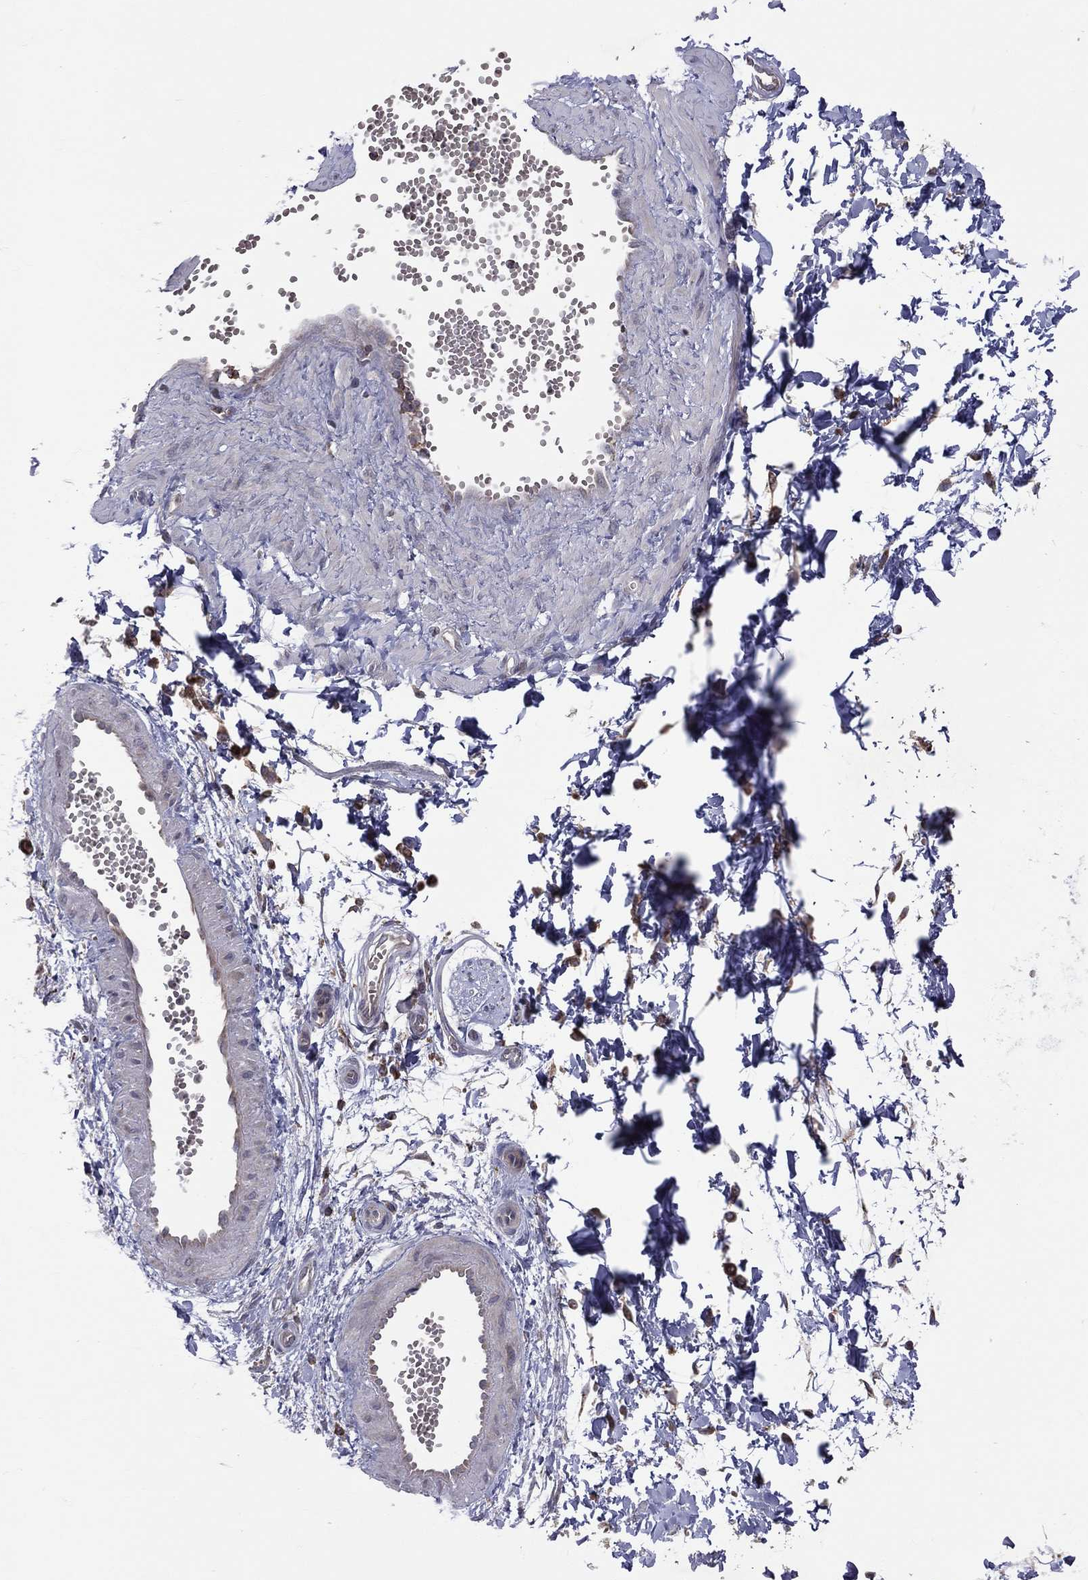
{"staining": {"intensity": "negative", "quantity": "none", "location": "none"}, "tissue": "adipose tissue", "cell_type": "Adipocytes", "image_type": "normal", "snomed": [{"axis": "morphology", "description": "Normal tissue, NOS"}, {"axis": "topography", "description": "Smooth muscle"}, {"axis": "topography", "description": "Peripheral nerve tissue"}], "caption": "Immunohistochemical staining of unremarkable human adipose tissue demonstrates no significant positivity in adipocytes.", "gene": "STARD3", "patient": {"sex": "male", "age": 22}}